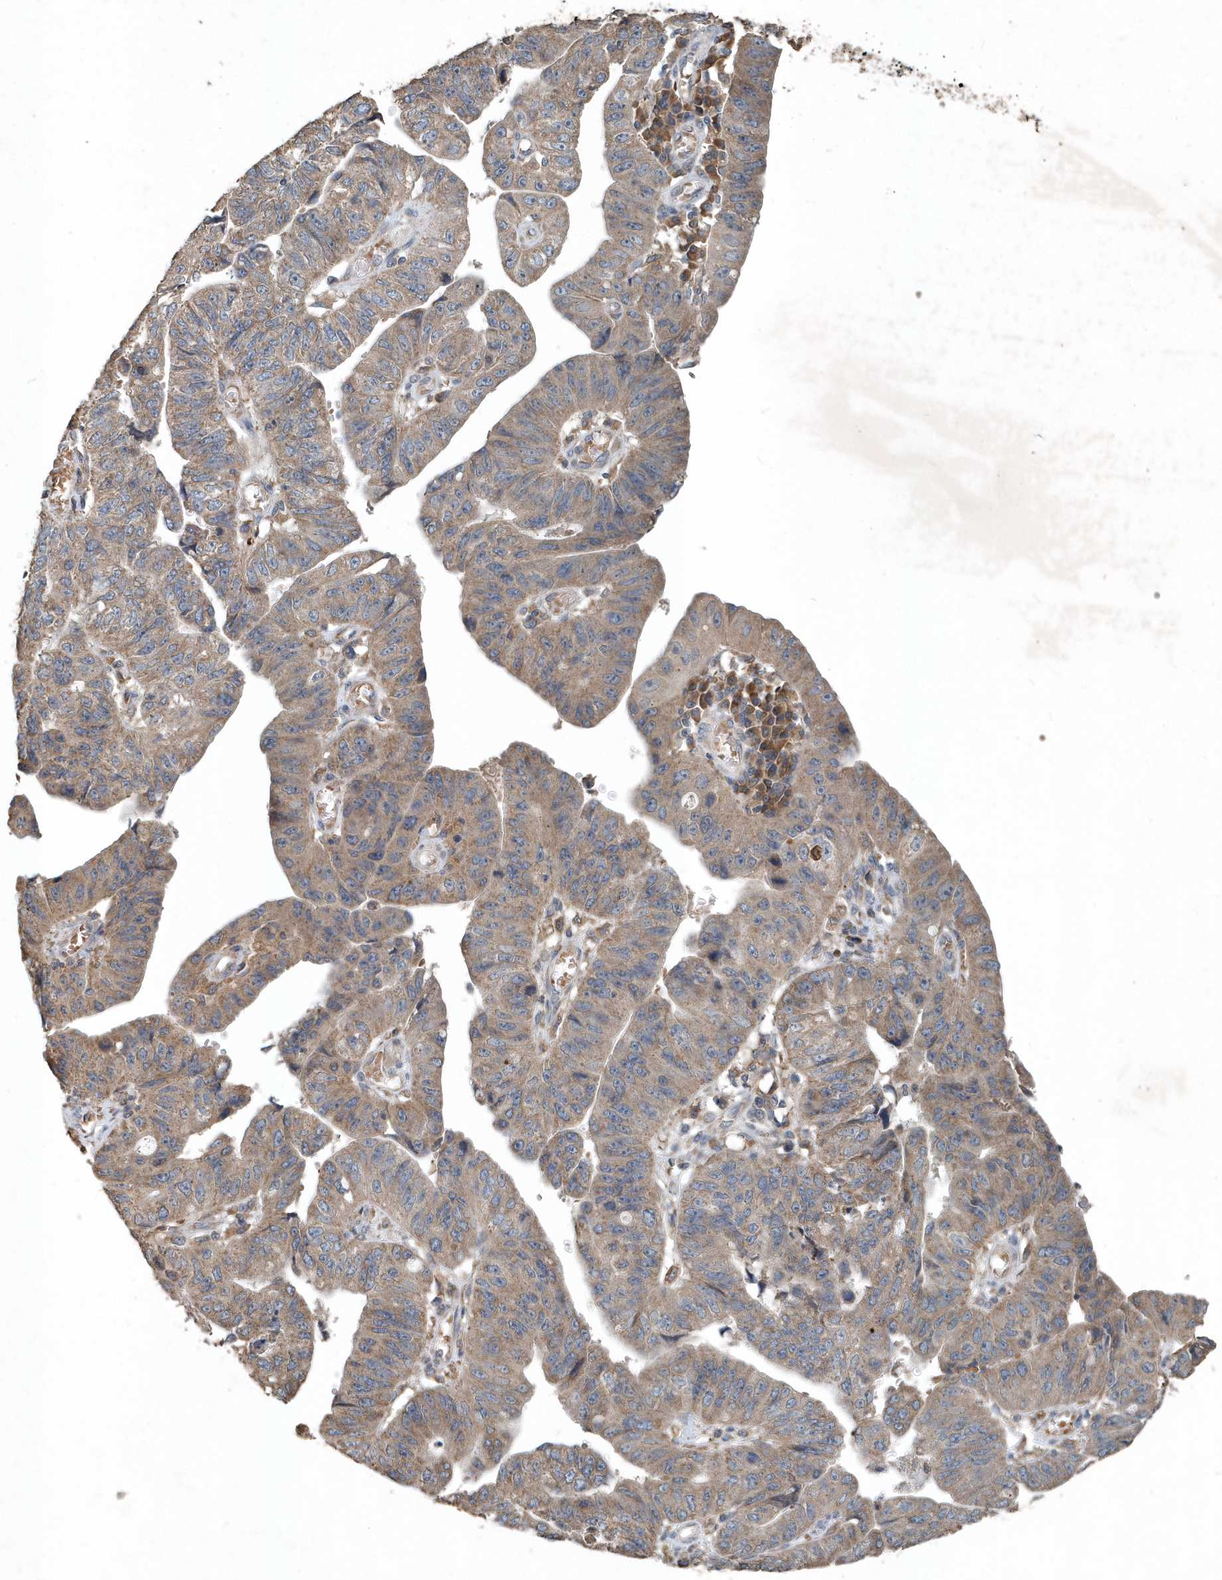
{"staining": {"intensity": "moderate", "quantity": "25%-75%", "location": "cytoplasmic/membranous"}, "tissue": "stomach cancer", "cell_type": "Tumor cells", "image_type": "cancer", "snomed": [{"axis": "morphology", "description": "Adenocarcinoma, NOS"}, {"axis": "topography", "description": "Stomach"}], "caption": "Immunohistochemical staining of human stomach adenocarcinoma displays medium levels of moderate cytoplasmic/membranous staining in approximately 25%-75% of tumor cells. Using DAB (brown) and hematoxylin (blue) stains, captured at high magnification using brightfield microscopy.", "gene": "SCFD2", "patient": {"sex": "male", "age": 59}}